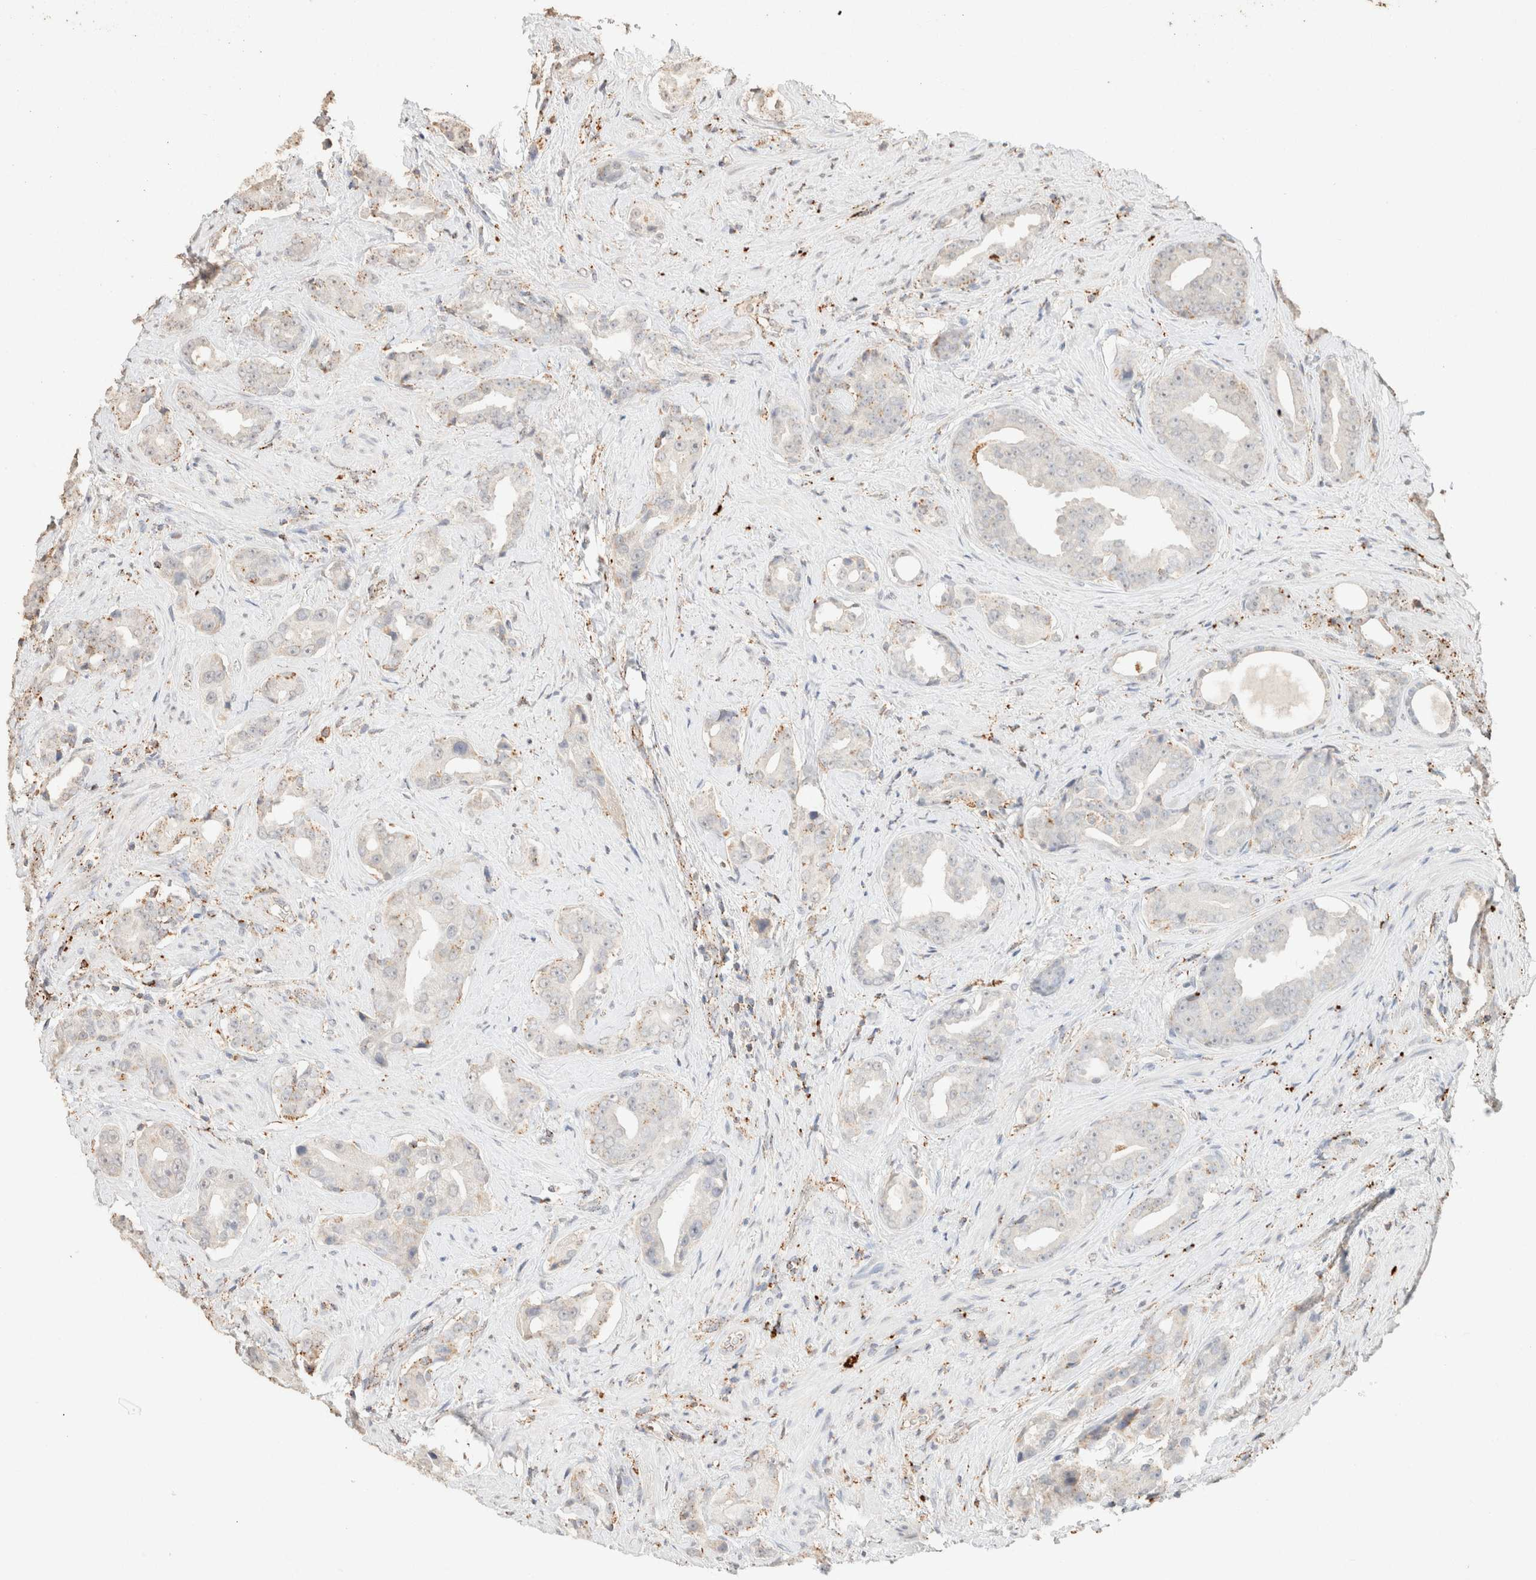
{"staining": {"intensity": "weak", "quantity": "<25%", "location": "cytoplasmic/membranous"}, "tissue": "prostate cancer", "cell_type": "Tumor cells", "image_type": "cancer", "snomed": [{"axis": "morphology", "description": "Adenocarcinoma, High grade"}, {"axis": "topography", "description": "Prostate"}], "caption": "Prostate cancer (adenocarcinoma (high-grade)) stained for a protein using immunohistochemistry shows no staining tumor cells.", "gene": "CTSC", "patient": {"sex": "male", "age": 71}}